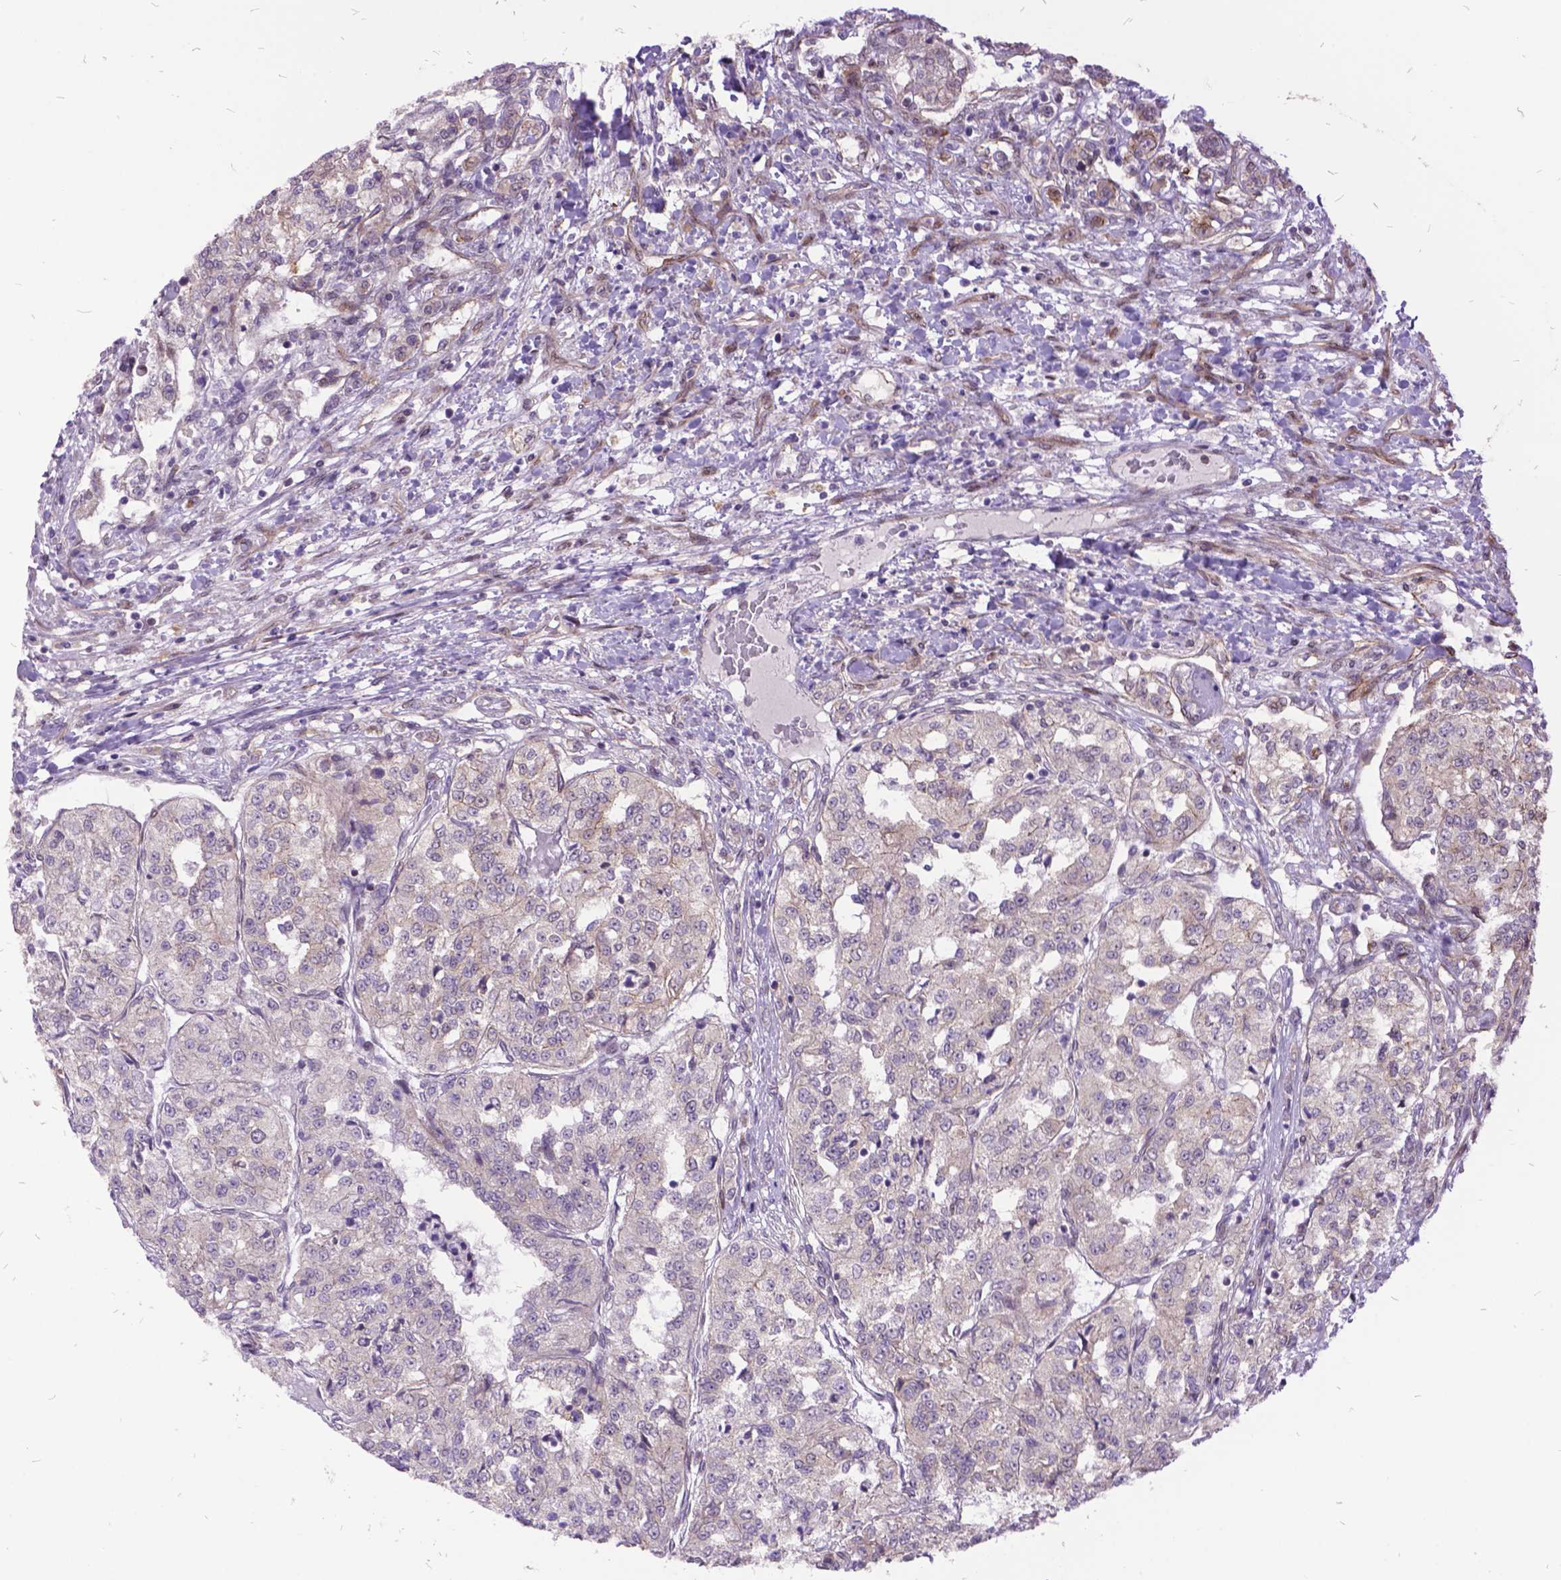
{"staining": {"intensity": "negative", "quantity": "none", "location": "none"}, "tissue": "renal cancer", "cell_type": "Tumor cells", "image_type": "cancer", "snomed": [{"axis": "morphology", "description": "Adenocarcinoma, NOS"}, {"axis": "topography", "description": "Kidney"}], "caption": "High magnification brightfield microscopy of renal adenocarcinoma stained with DAB (brown) and counterstained with hematoxylin (blue): tumor cells show no significant staining. (Brightfield microscopy of DAB immunohistochemistry (IHC) at high magnification).", "gene": "GRB7", "patient": {"sex": "female", "age": 63}}